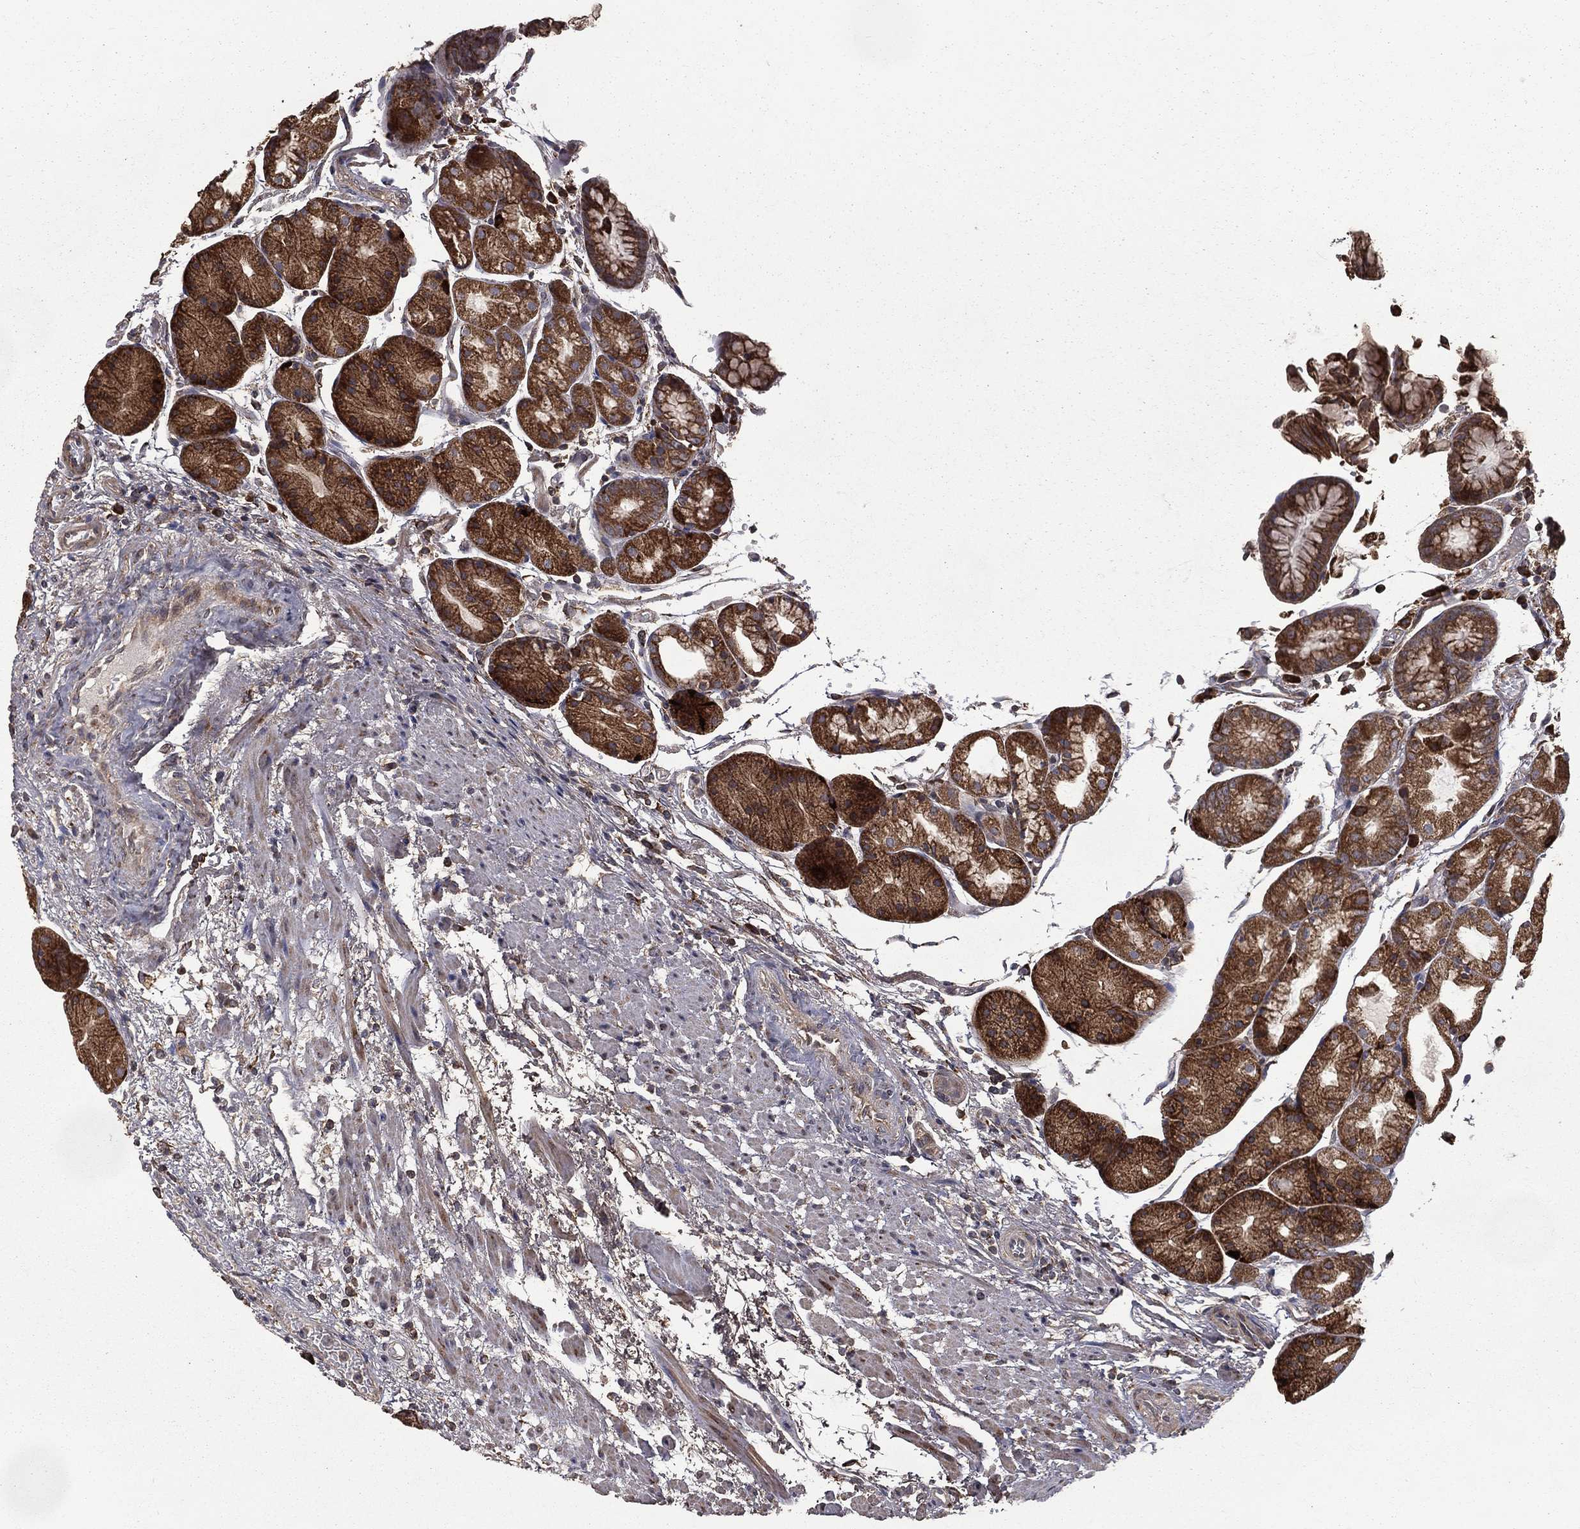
{"staining": {"intensity": "strong", "quantity": "<25%", "location": "cytoplasmic/membranous"}, "tissue": "stomach", "cell_type": "Glandular cells", "image_type": "normal", "snomed": [{"axis": "morphology", "description": "Normal tissue, NOS"}, {"axis": "topography", "description": "Stomach, upper"}], "caption": "This is a micrograph of immunohistochemistry staining of benign stomach, which shows strong staining in the cytoplasmic/membranous of glandular cells.", "gene": "OLFML1", "patient": {"sex": "male", "age": 72}}